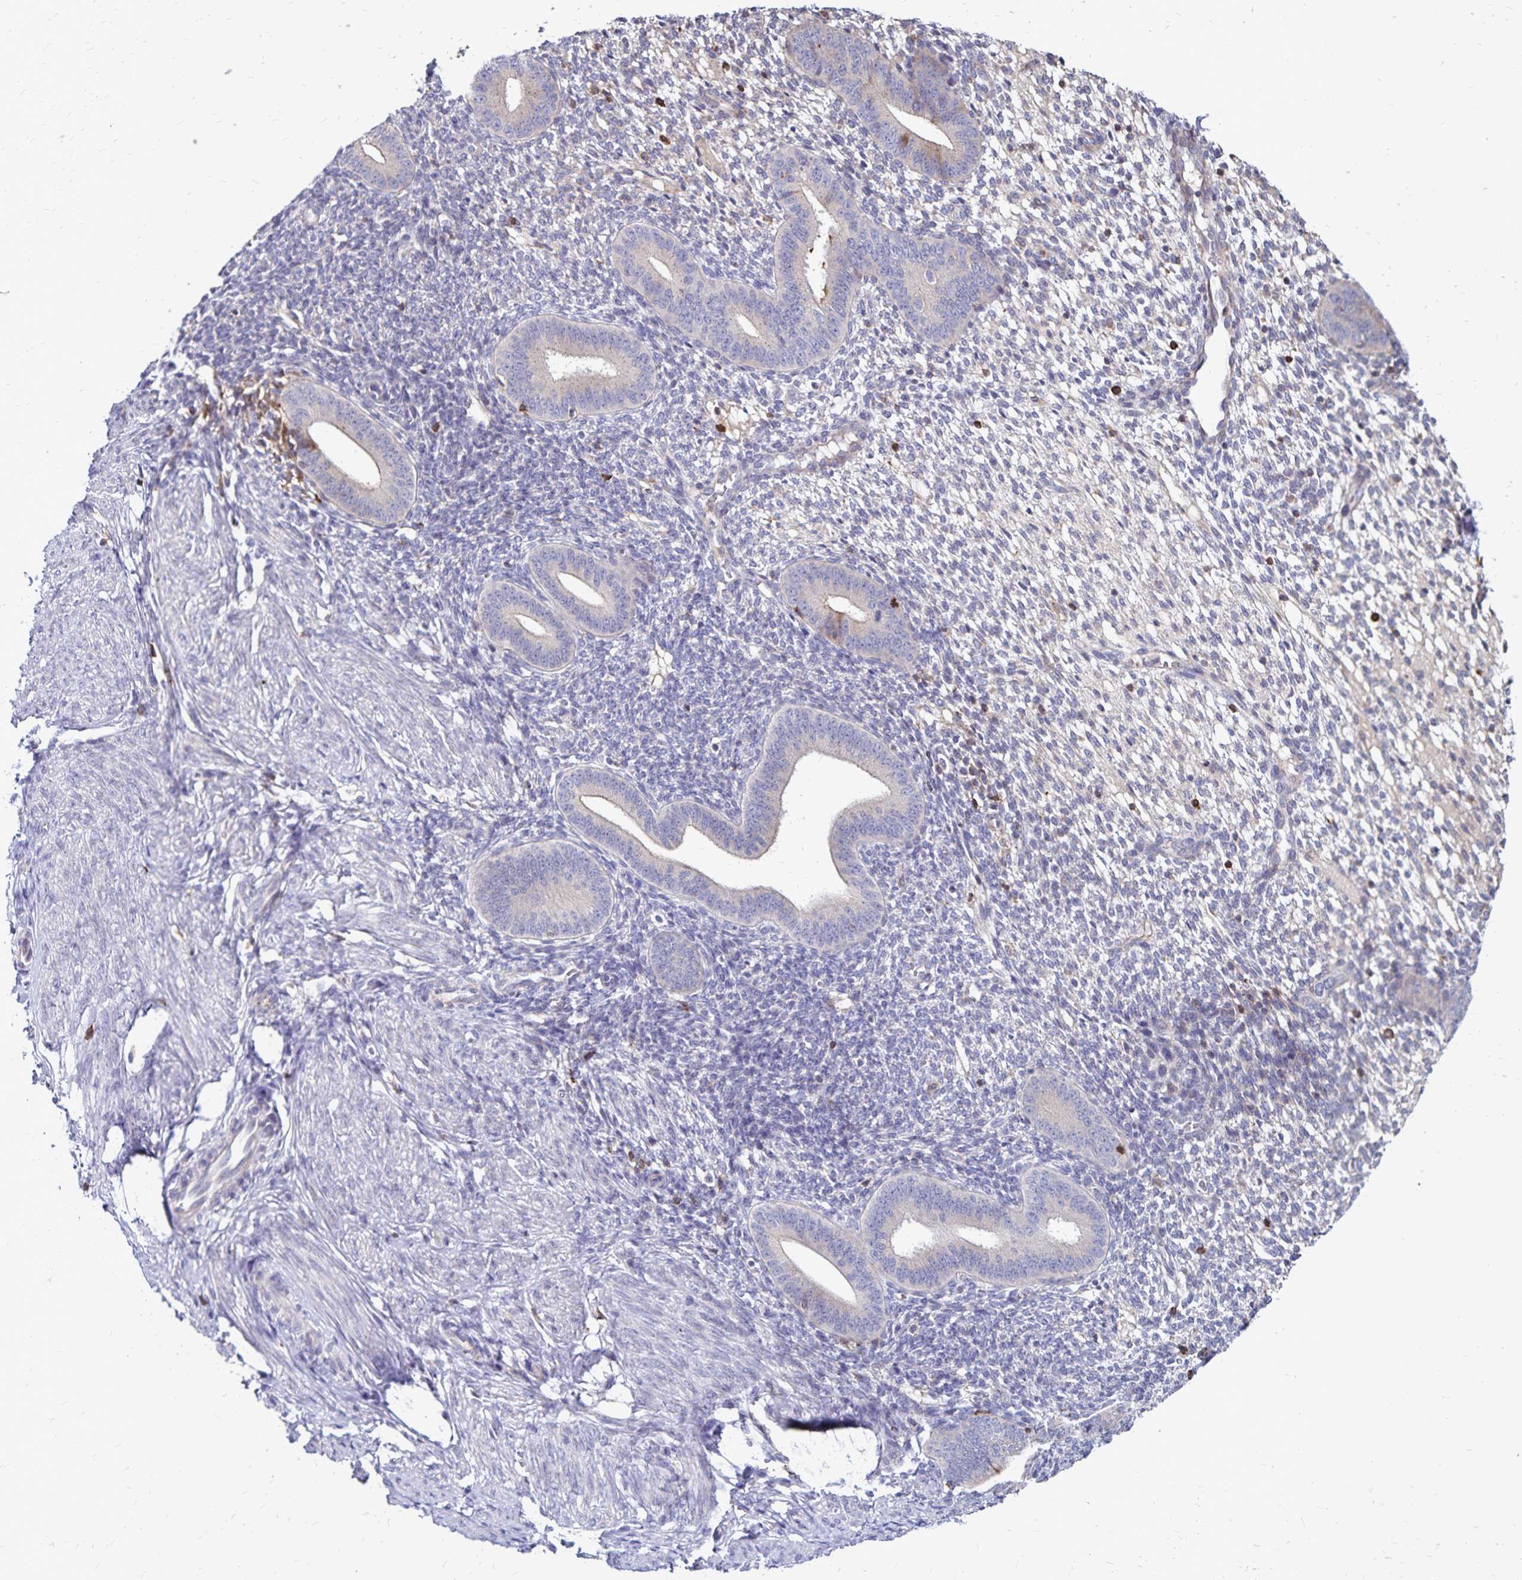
{"staining": {"intensity": "negative", "quantity": "none", "location": "none"}, "tissue": "endometrium", "cell_type": "Cells in endometrial stroma", "image_type": "normal", "snomed": [{"axis": "morphology", "description": "Normal tissue, NOS"}, {"axis": "topography", "description": "Endometrium"}], "caption": "The immunohistochemistry (IHC) micrograph has no significant expression in cells in endometrial stroma of endometrium. (DAB IHC, high magnification).", "gene": "NAGPA", "patient": {"sex": "female", "age": 40}}